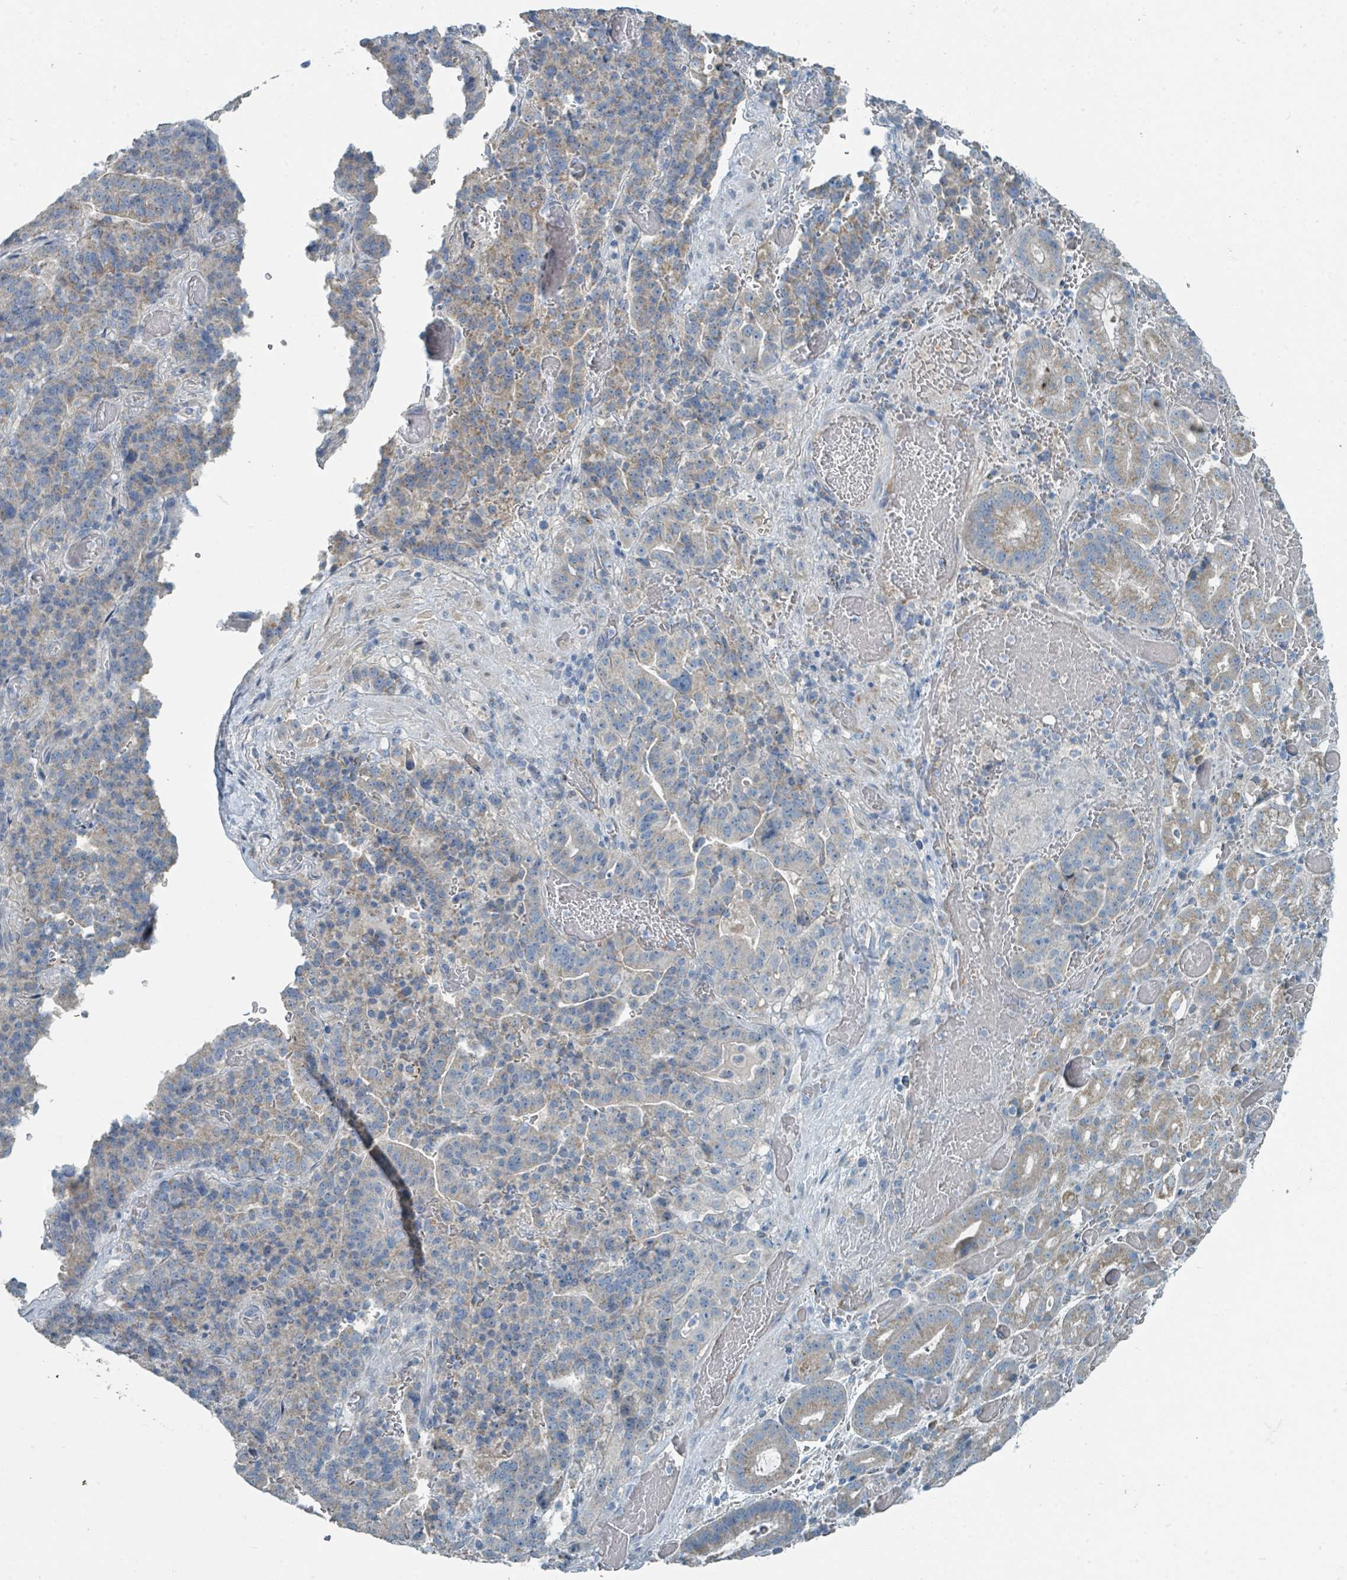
{"staining": {"intensity": "weak", "quantity": "25%-75%", "location": "cytoplasmic/membranous"}, "tissue": "stomach cancer", "cell_type": "Tumor cells", "image_type": "cancer", "snomed": [{"axis": "morphology", "description": "Adenocarcinoma, NOS"}, {"axis": "topography", "description": "Stomach"}], "caption": "Immunohistochemistry (IHC) of human stomach adenocarcinoma exhibits low levels of weak cytoplasmic/membranous expression in approximately 25%-75% of tumor cells.", "gene": "RASA4", "patient": {"sex": "male", "age": 48}}